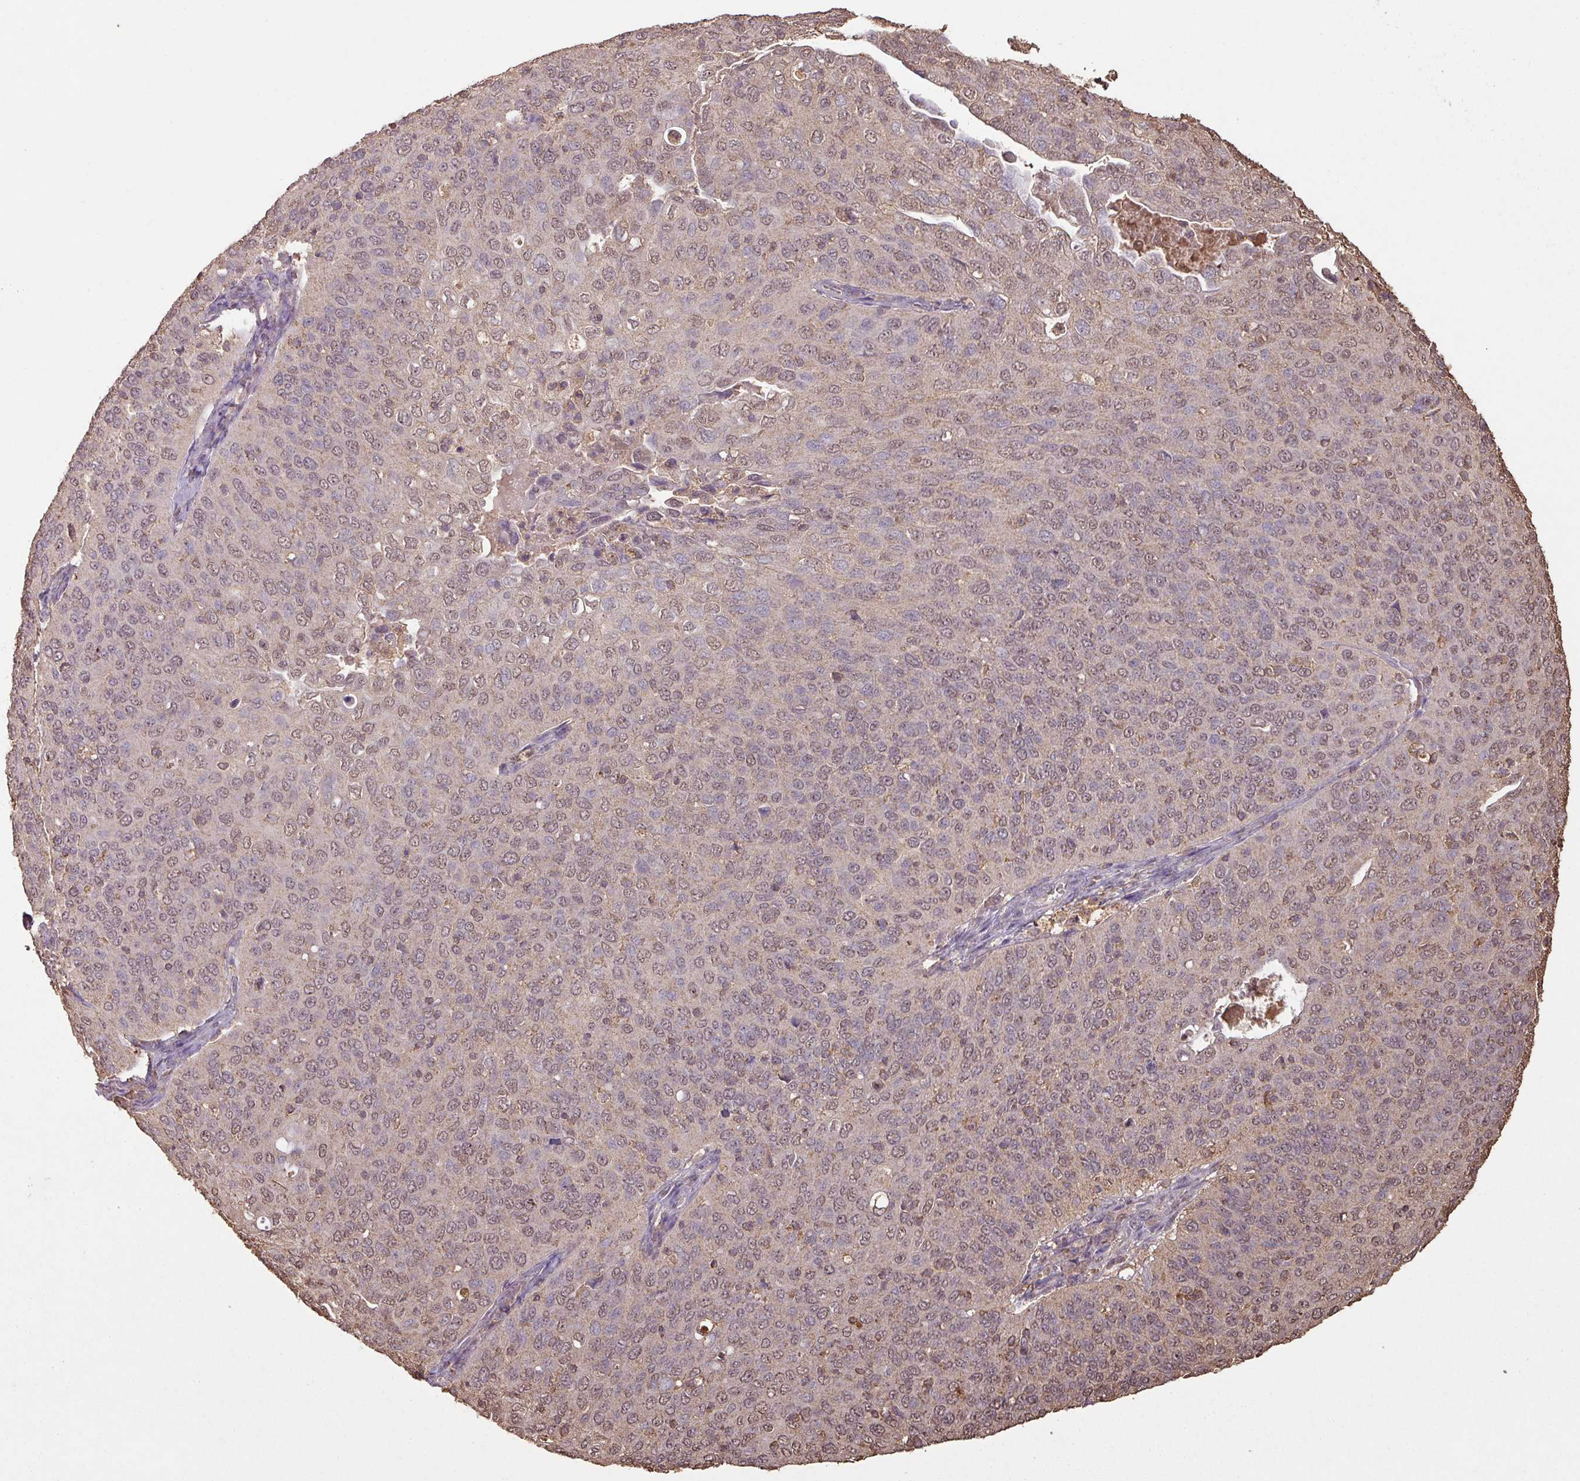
{"staining": {"intensity": "weak", "quantity": "25%-75%", "location": "nuclear"}, "tissue": "cervical cancer", "cell_type": "Tumor cells", "image_type": "cancer", "snomed": [{"axis": "morphology", "description": "Squamous cell carcinoma, NOS"}, {"axis": "topography", "description": "Cervix"}], "caption": "A brown stain highlights weak nuclear expression of a protein in human cervical cancer tumor cells.", "gene": "ATAT1", "patient": {"sex": "female", "age": 36}}